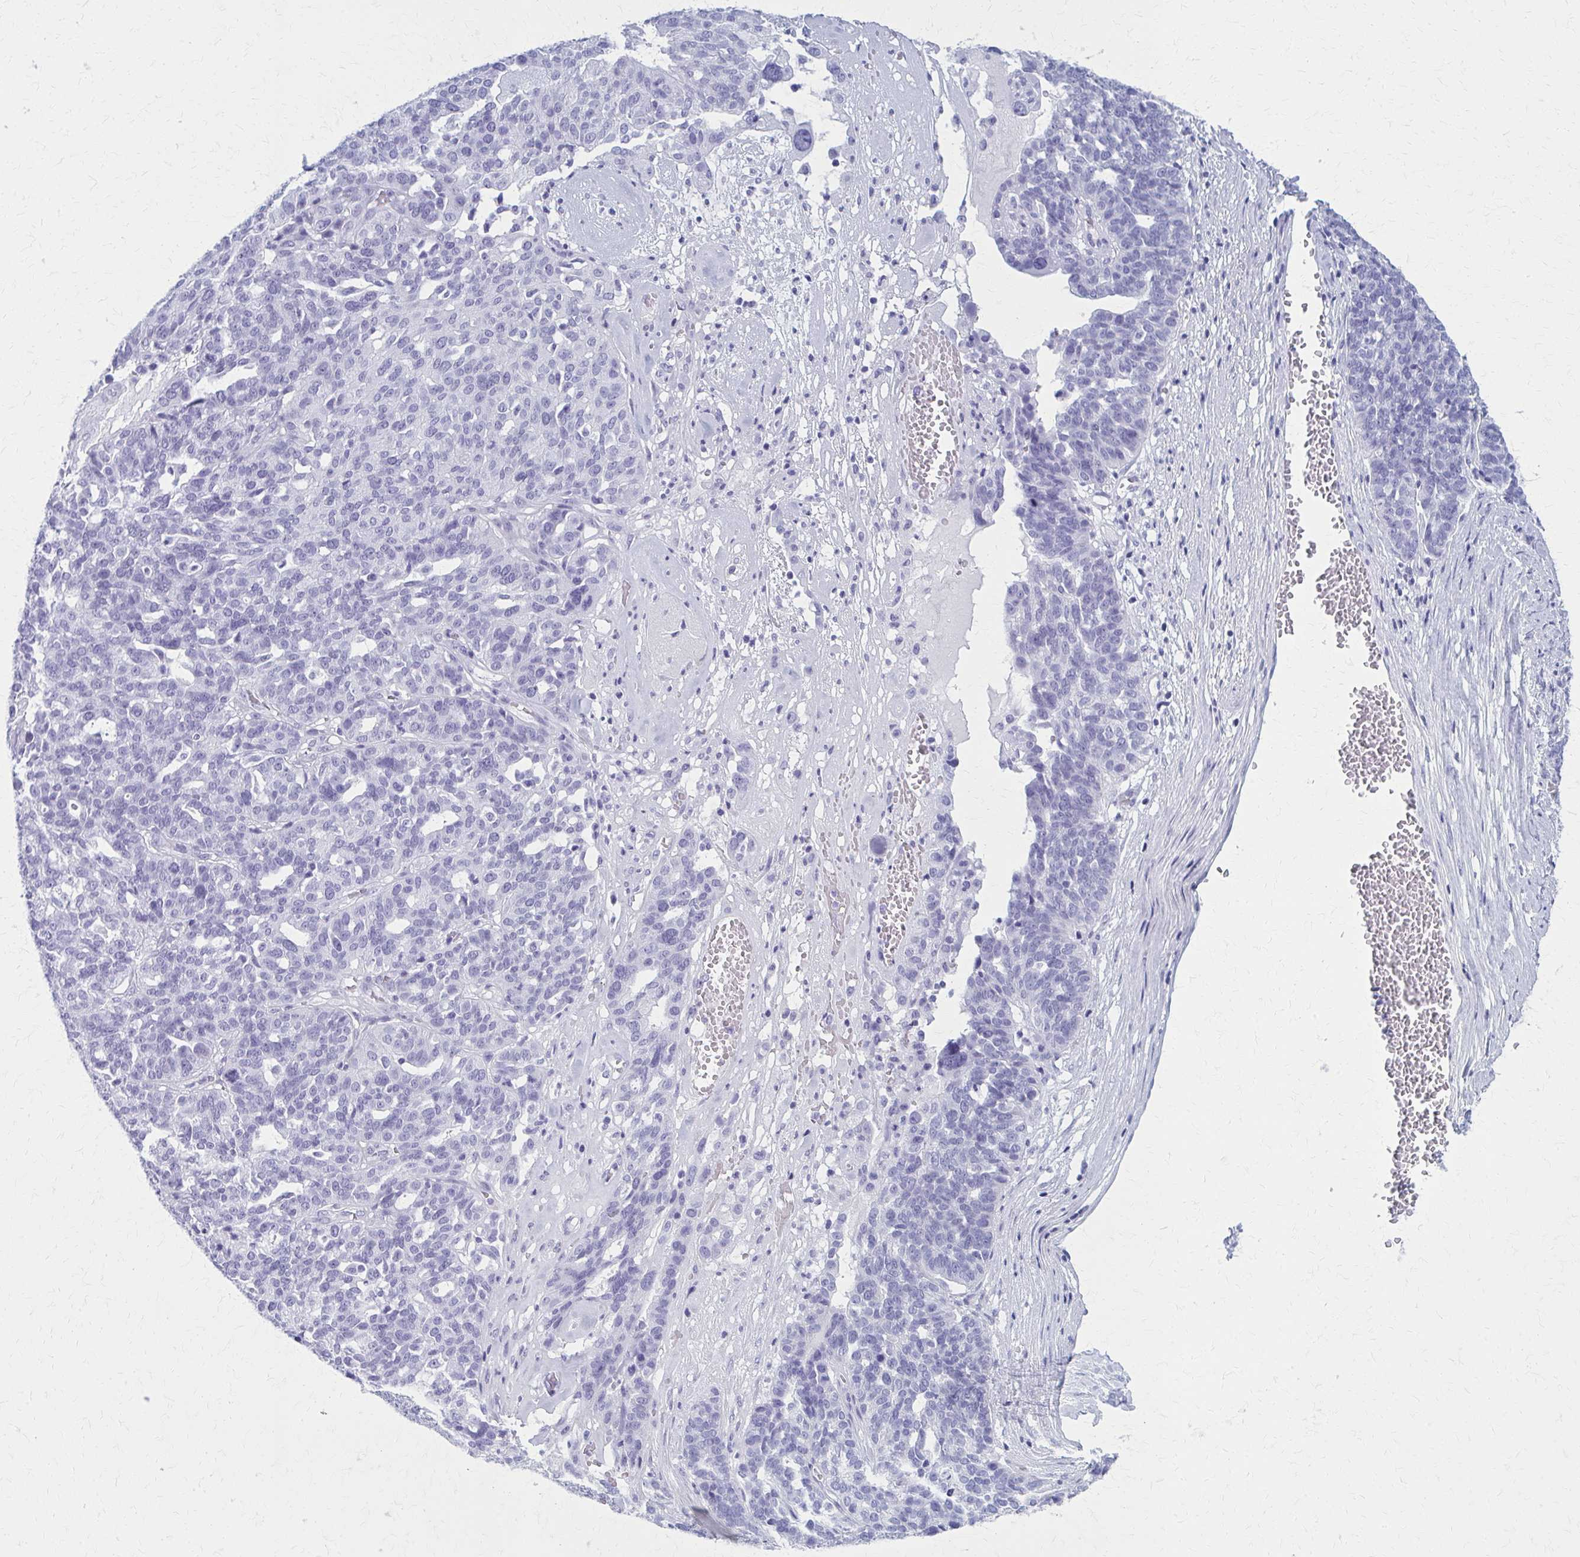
{"staining": {"intensity": "negative", "quantity": "none", "location": "none"}, "tissue": "ovarian cancer", "cell_type": "Tumor cells", "image_type": "cancer", "snomed": [{"axis": "morphology", "description": "Cystadenocarcinoma, serous, NOS"}, {"axis": "topography", "description": "Ovary"}], "caption": "An image of human ovarian cancer (serous cystadenocarcinoma) is negative for staining in tumor cells.", "gene": "CELF5", "patient": {"sex": "female", "age": 59}}